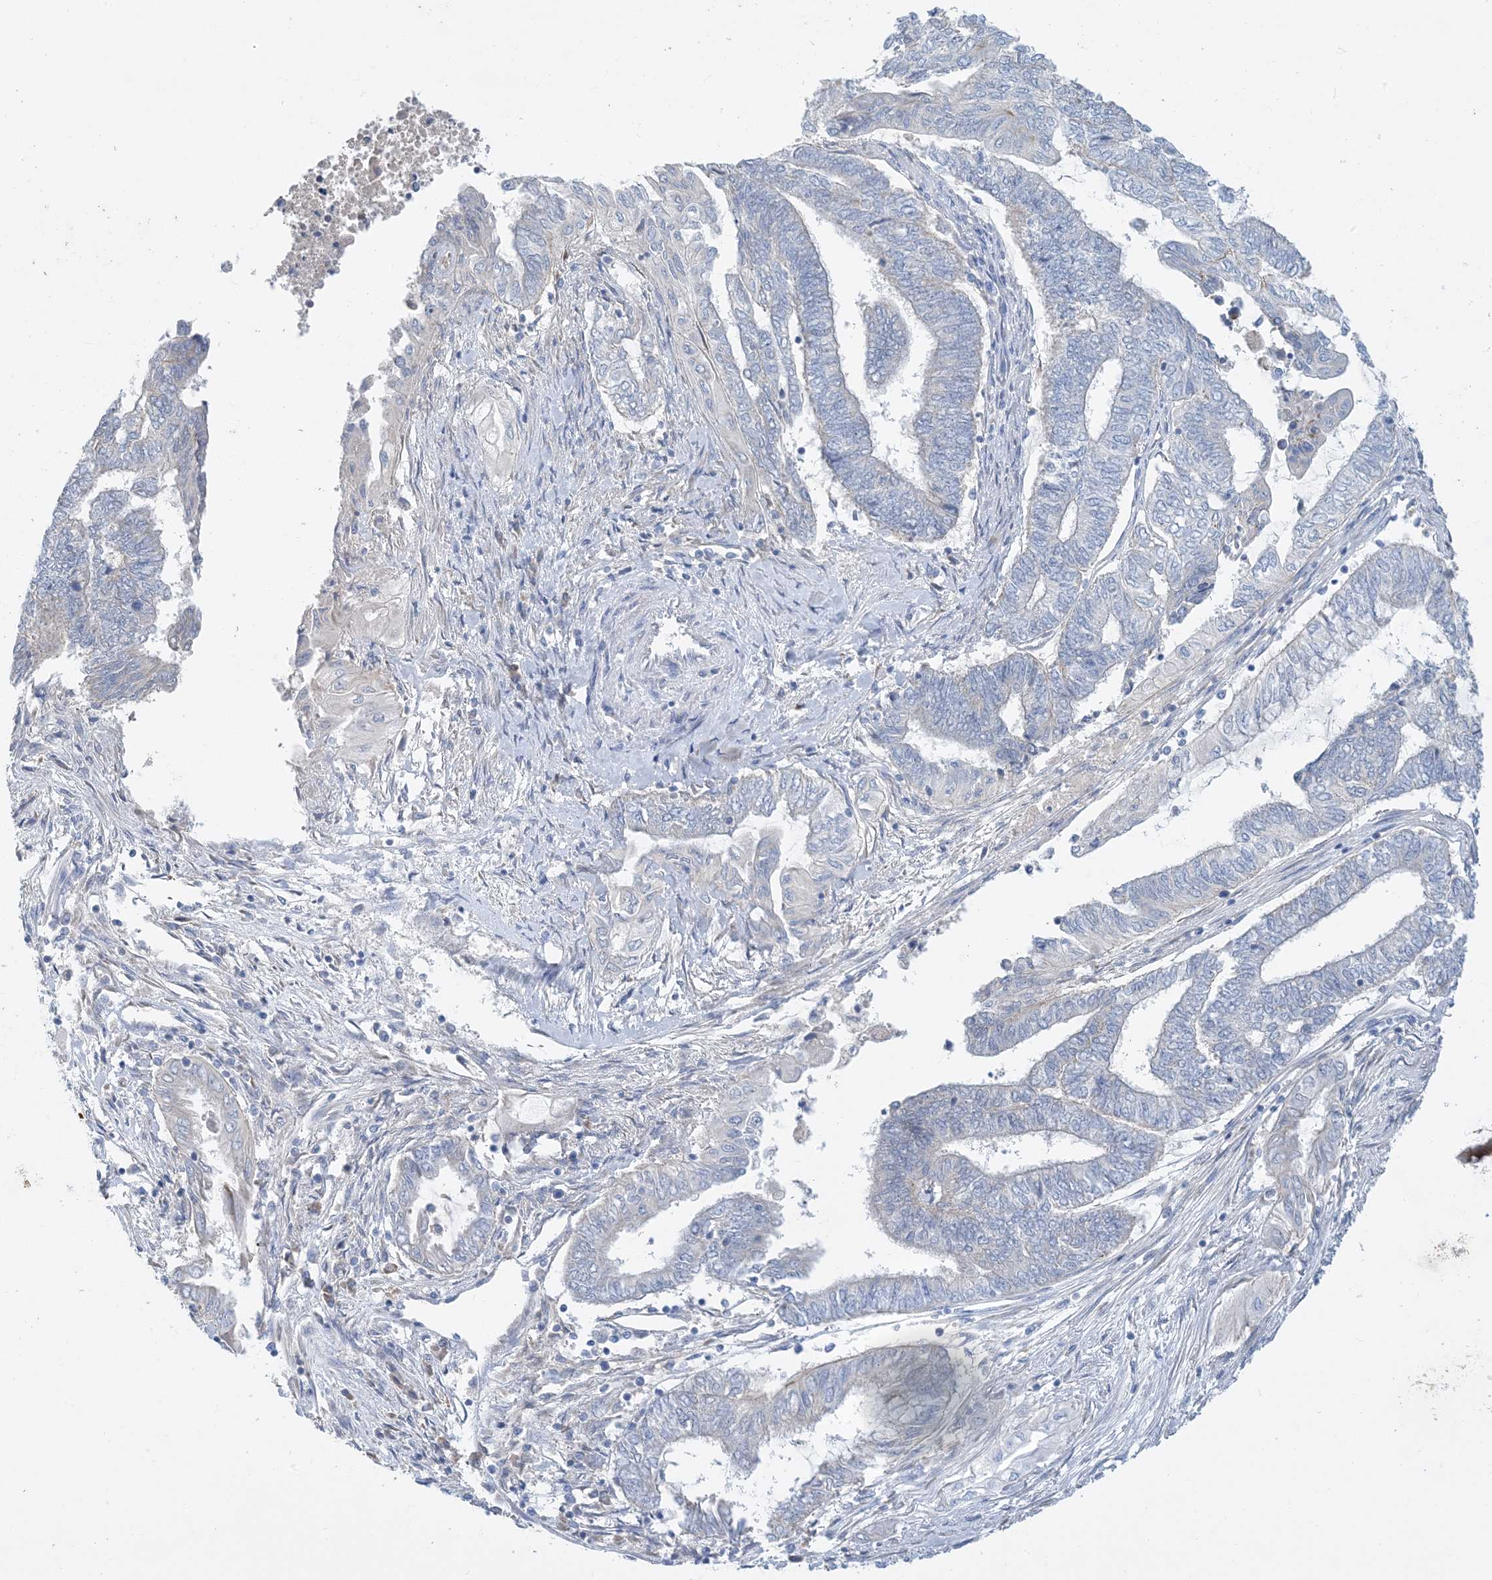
{"staining": {"intensity": "negative", "quantity": "none", "location": "none"}, "tissue": "endometrial cancer", "cell_type": "Tumor cells", "image_type": "cancer", "snomed": [{"axis": "morphology", "description": "Adenocarcinoma, NOS"}, {"axis": "topography", "description": "Uterus"}, {"axis": "topography", "description": "Endometrium"}], "caption": "This image is of endometrial cancer (adenocarcinoma) stained with IHC to label a protein in brown with the nuclei are counter-stained blue. There is no positivity in tumor cells.", "gene": "ZCCHC18", "patient": {"sex": "female", "age": 70}}